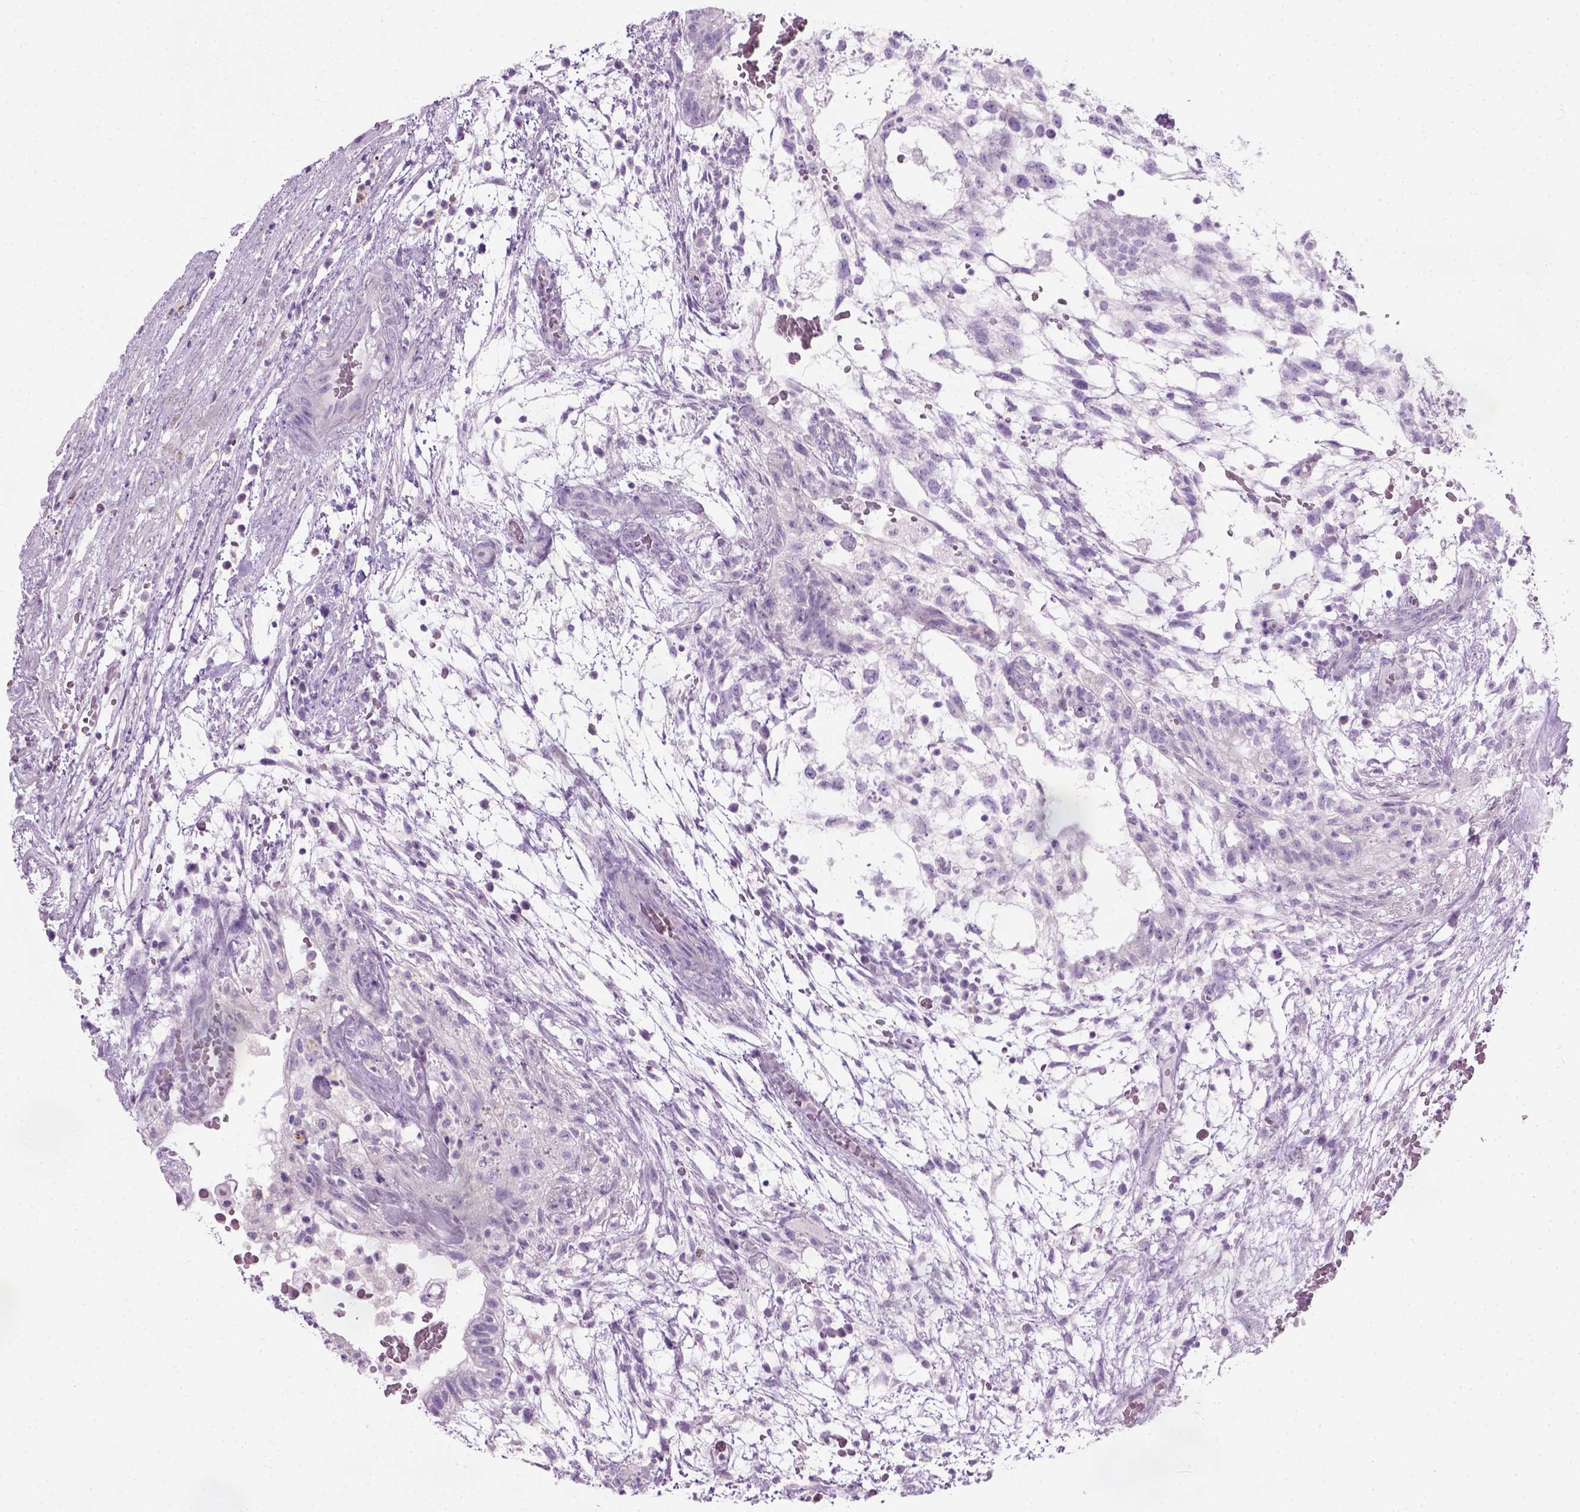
{"staining": {"intensity": "negative", "quantity": "none", "location": "none"}, "tissue": "testis cancer", "cell_type": "Tumor cells", "image_type": "cancer", "snomed": [{"axis": "morphology", "description": "Normal tissue, NOS"}, {"axis": "morphology", "description": "Carcinoma, Embryonal, NOS"}, {"axis": "topography", "description": "Testis"}], "caption": "Tumor cells are negative for protein expression in human testis cancer (embryonal carcinoma). (Stains: DAB IHC with hematoxylin counter stain, Microscopy: brightfield microscopy at high magnification).", "gene": "CIBAR2", "patient": {"sex": "male", "age": 32}}